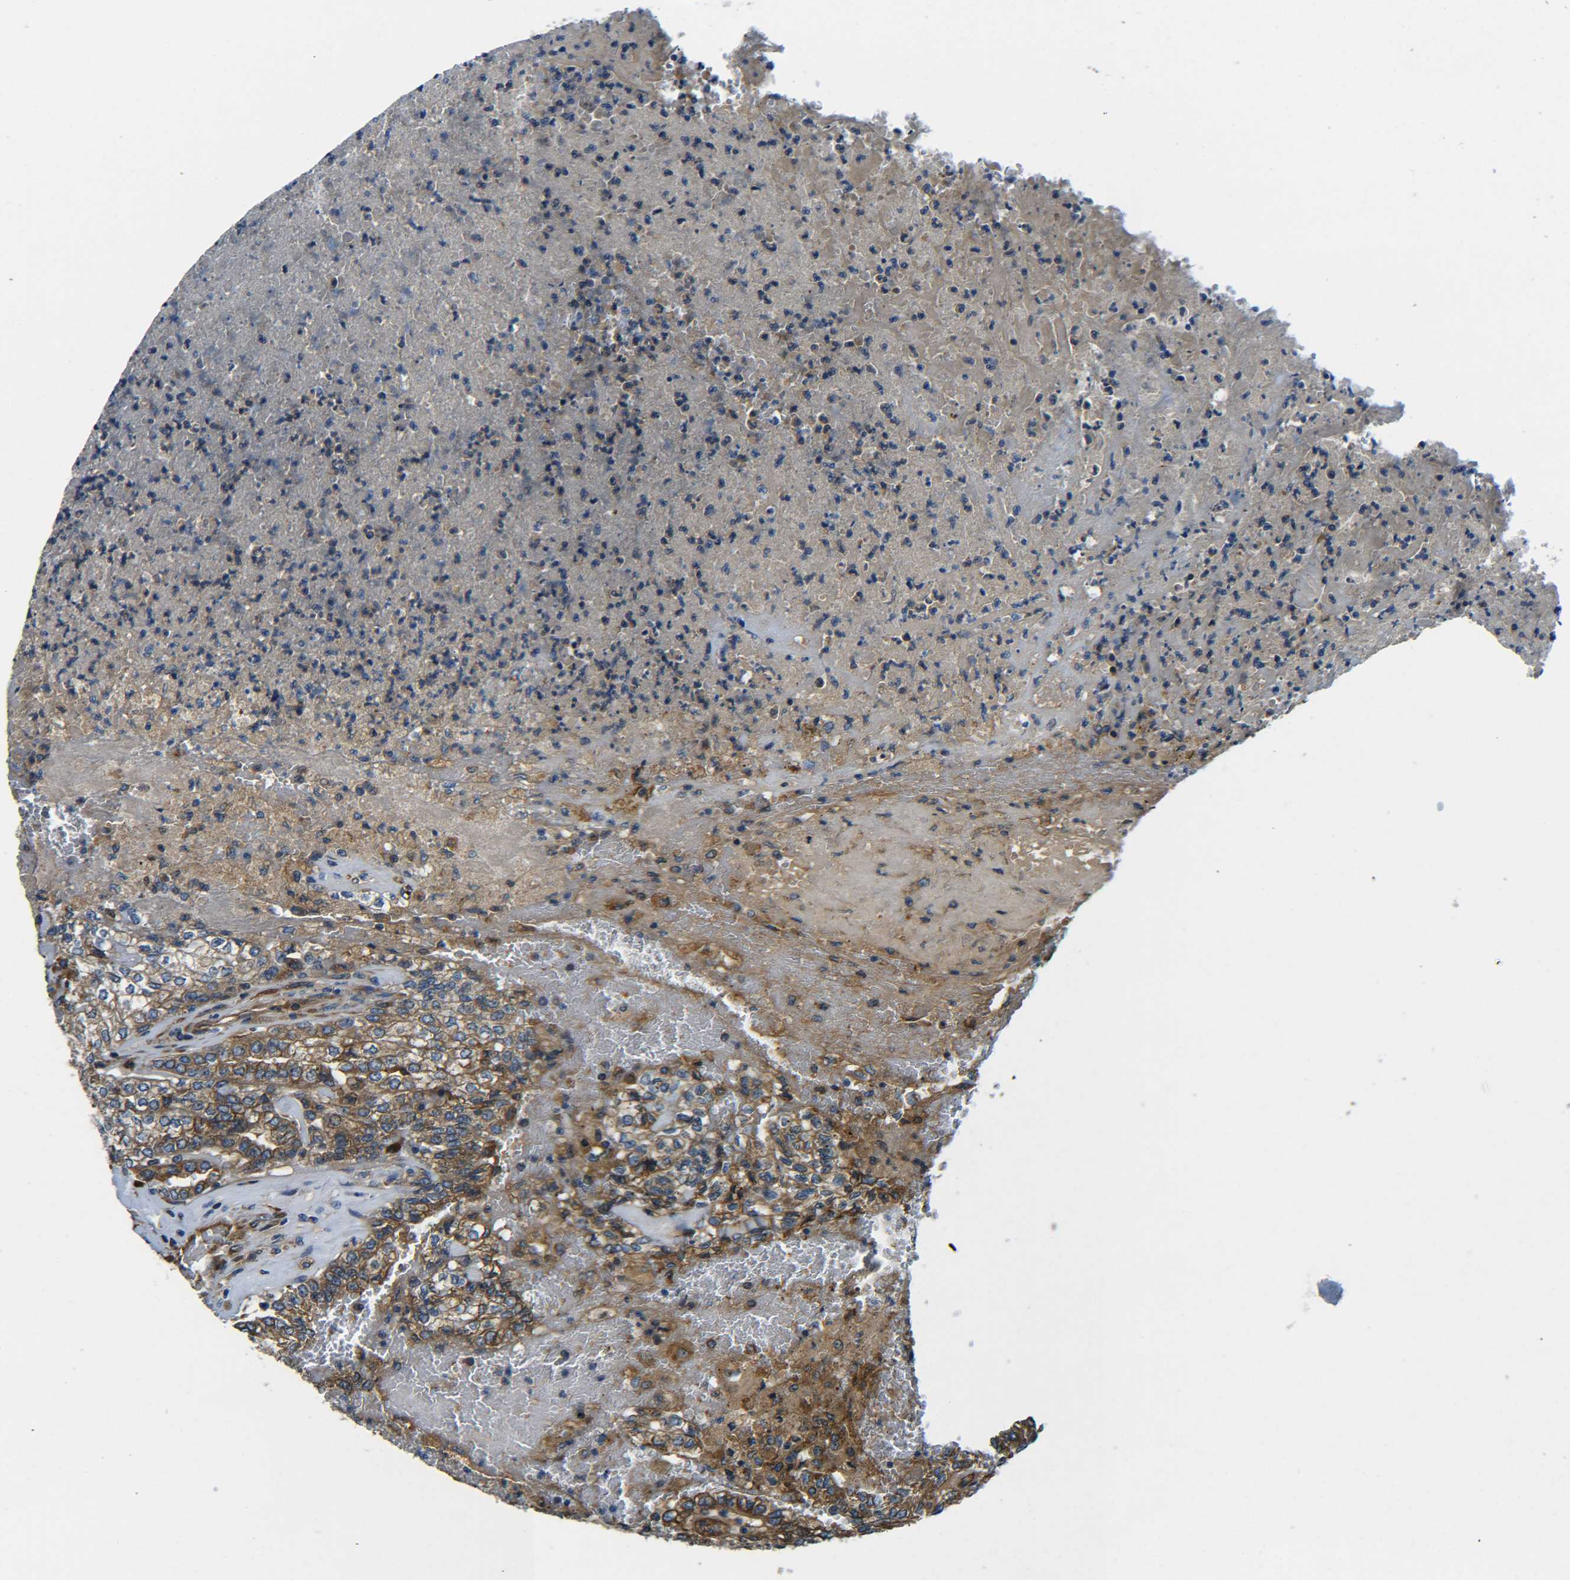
{"staining": {"intensity": "strong", "quantity": "25%-75%", "location": "cytoplasmic/membranous"}, "tissue": "renal cancer", "cell_type": "Tumor cells", "image_type": "cancer", "snomed": [{"axis": "morphology", "description": "Inflammation, NOS"}, {"axis": "morphology", "description": "Adenocarcinoma, NOS"}, {"axis": "topography", "description": "Kidney"}], "caption": "IHC histopathology image of human renal adenocarcinoma stained for a protein (brown), which shows high levels of strong cytoplasmic/membranous staining in about 25%-75% of tumor cells.", "gene": "PREB", "patient": {"sex": "male", "age": 68}}